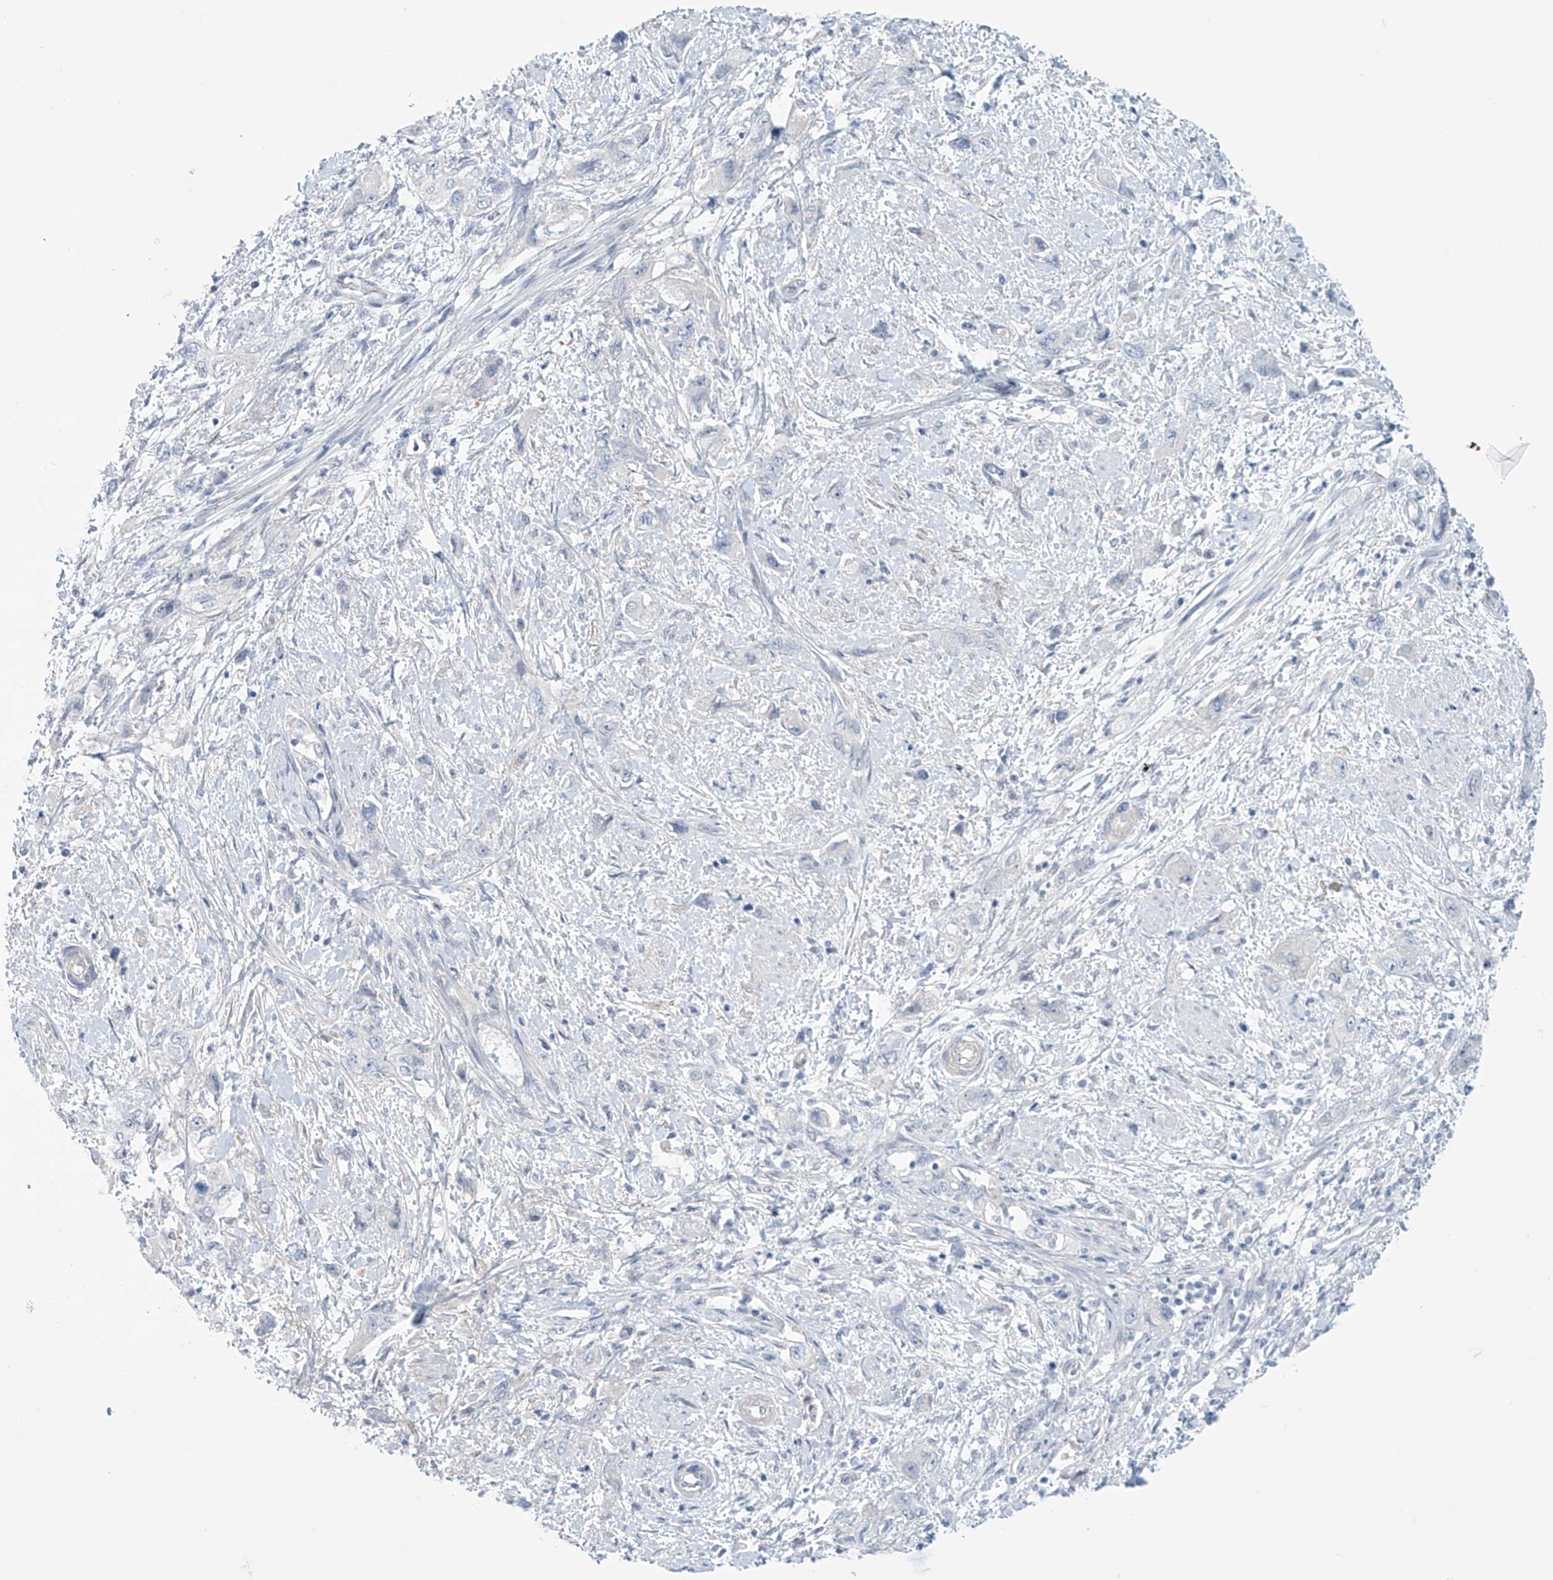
{"staining": {"intensity": "negative", "quantity": "none", "location": "none"}, "tissue": "pancreatic cancer", "cell_type": "Tumor cells", "image_type": "cancer", "snomed": [{"axis": "morphology", "description": "Adenocarcinoma, NOS"}, {"axis": "topography", "description": "Pancreas"}], "caption": "Histopathology image shows no significant protein staining in tumor cells of pancreatic cancer (adenocarcinoma).", "gene": "SLC35A5", "patient": {"sex": "female", "age": 73}}